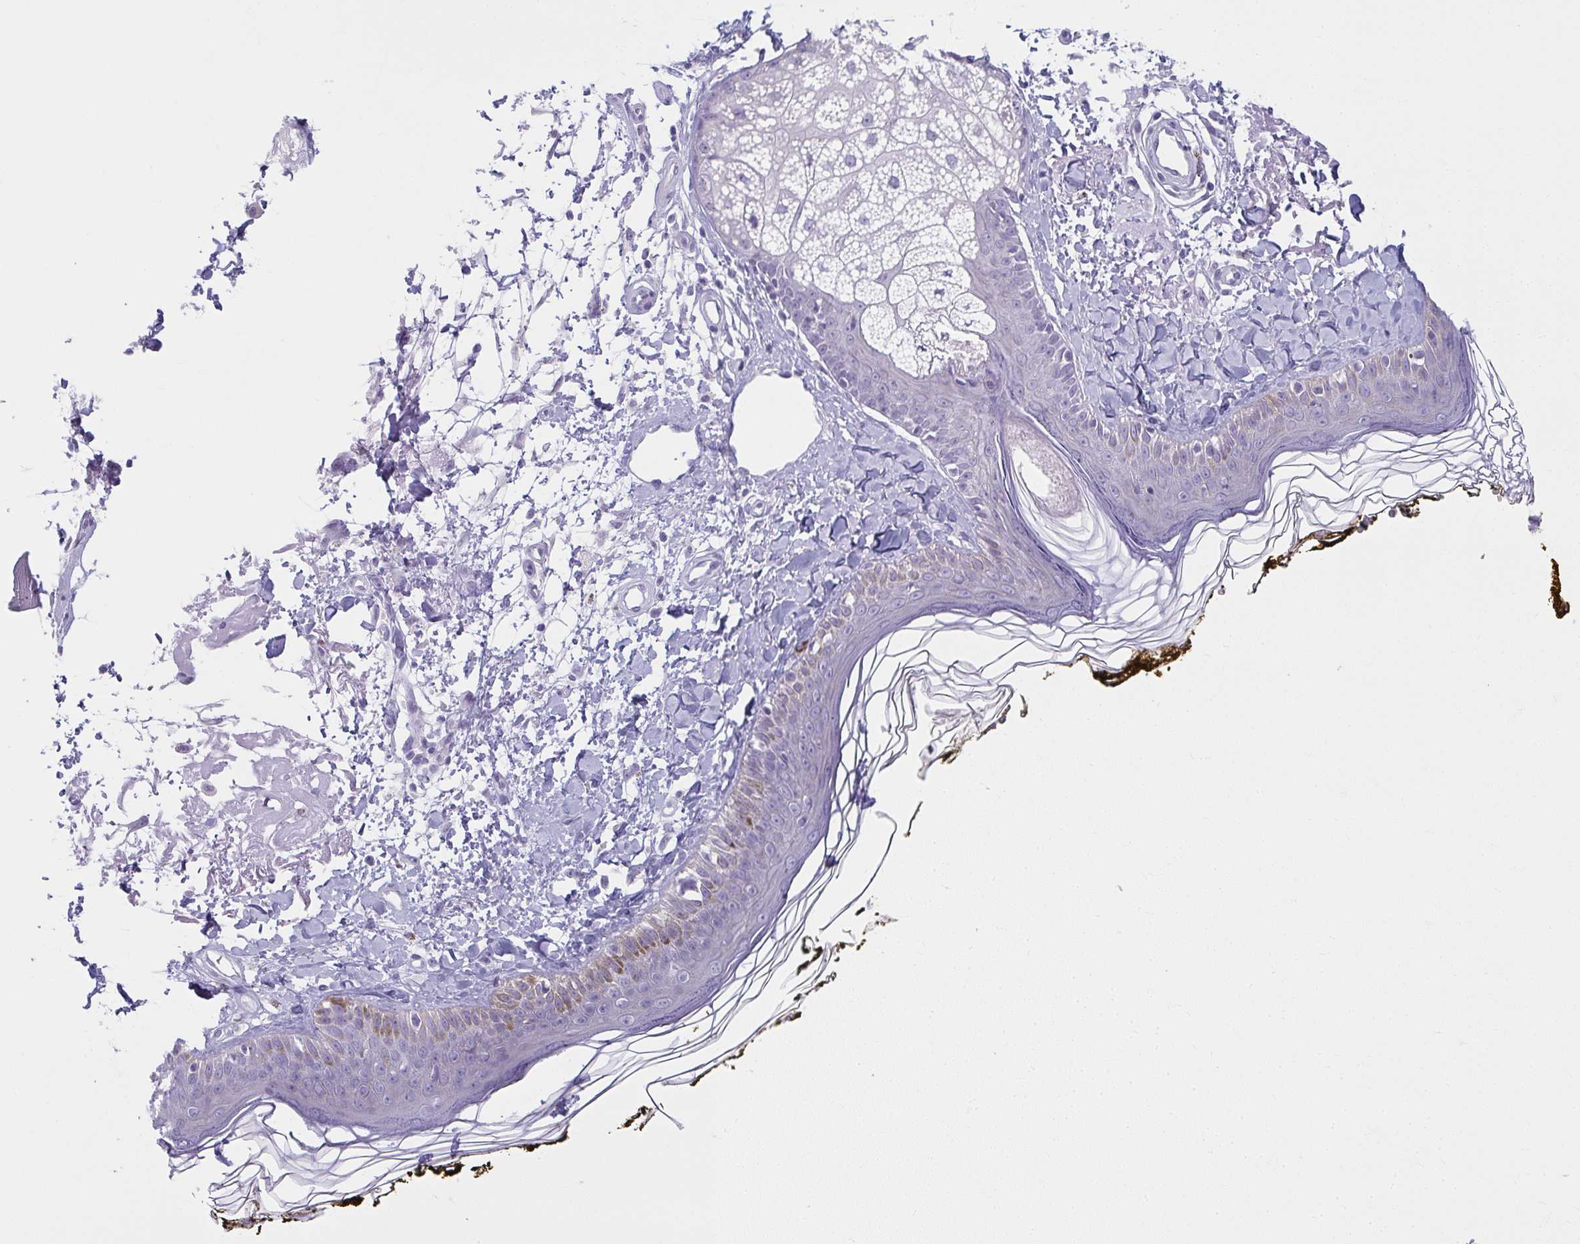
{"staining": {"intensity": "negative", "quantity": "none", "location": "none"}, "tissue": "skin", "cell_type": "Fibroblasts", "image_type": "normal", "snomed": [{"axis": "morphology", "description": "Normal tissue, NOS"}, {"axis": "topography", "description": "Skin"}], "caption": "Skin was stained to show a protein in brown. There is no significant positivity in fibroblasts. Brightfield microscopy of IHC stained with DAB (brown) and hematoxylin (blue), captured at high magnification.", "gene": "MOBP", "patient": {"sex": "male", "age": 76}}